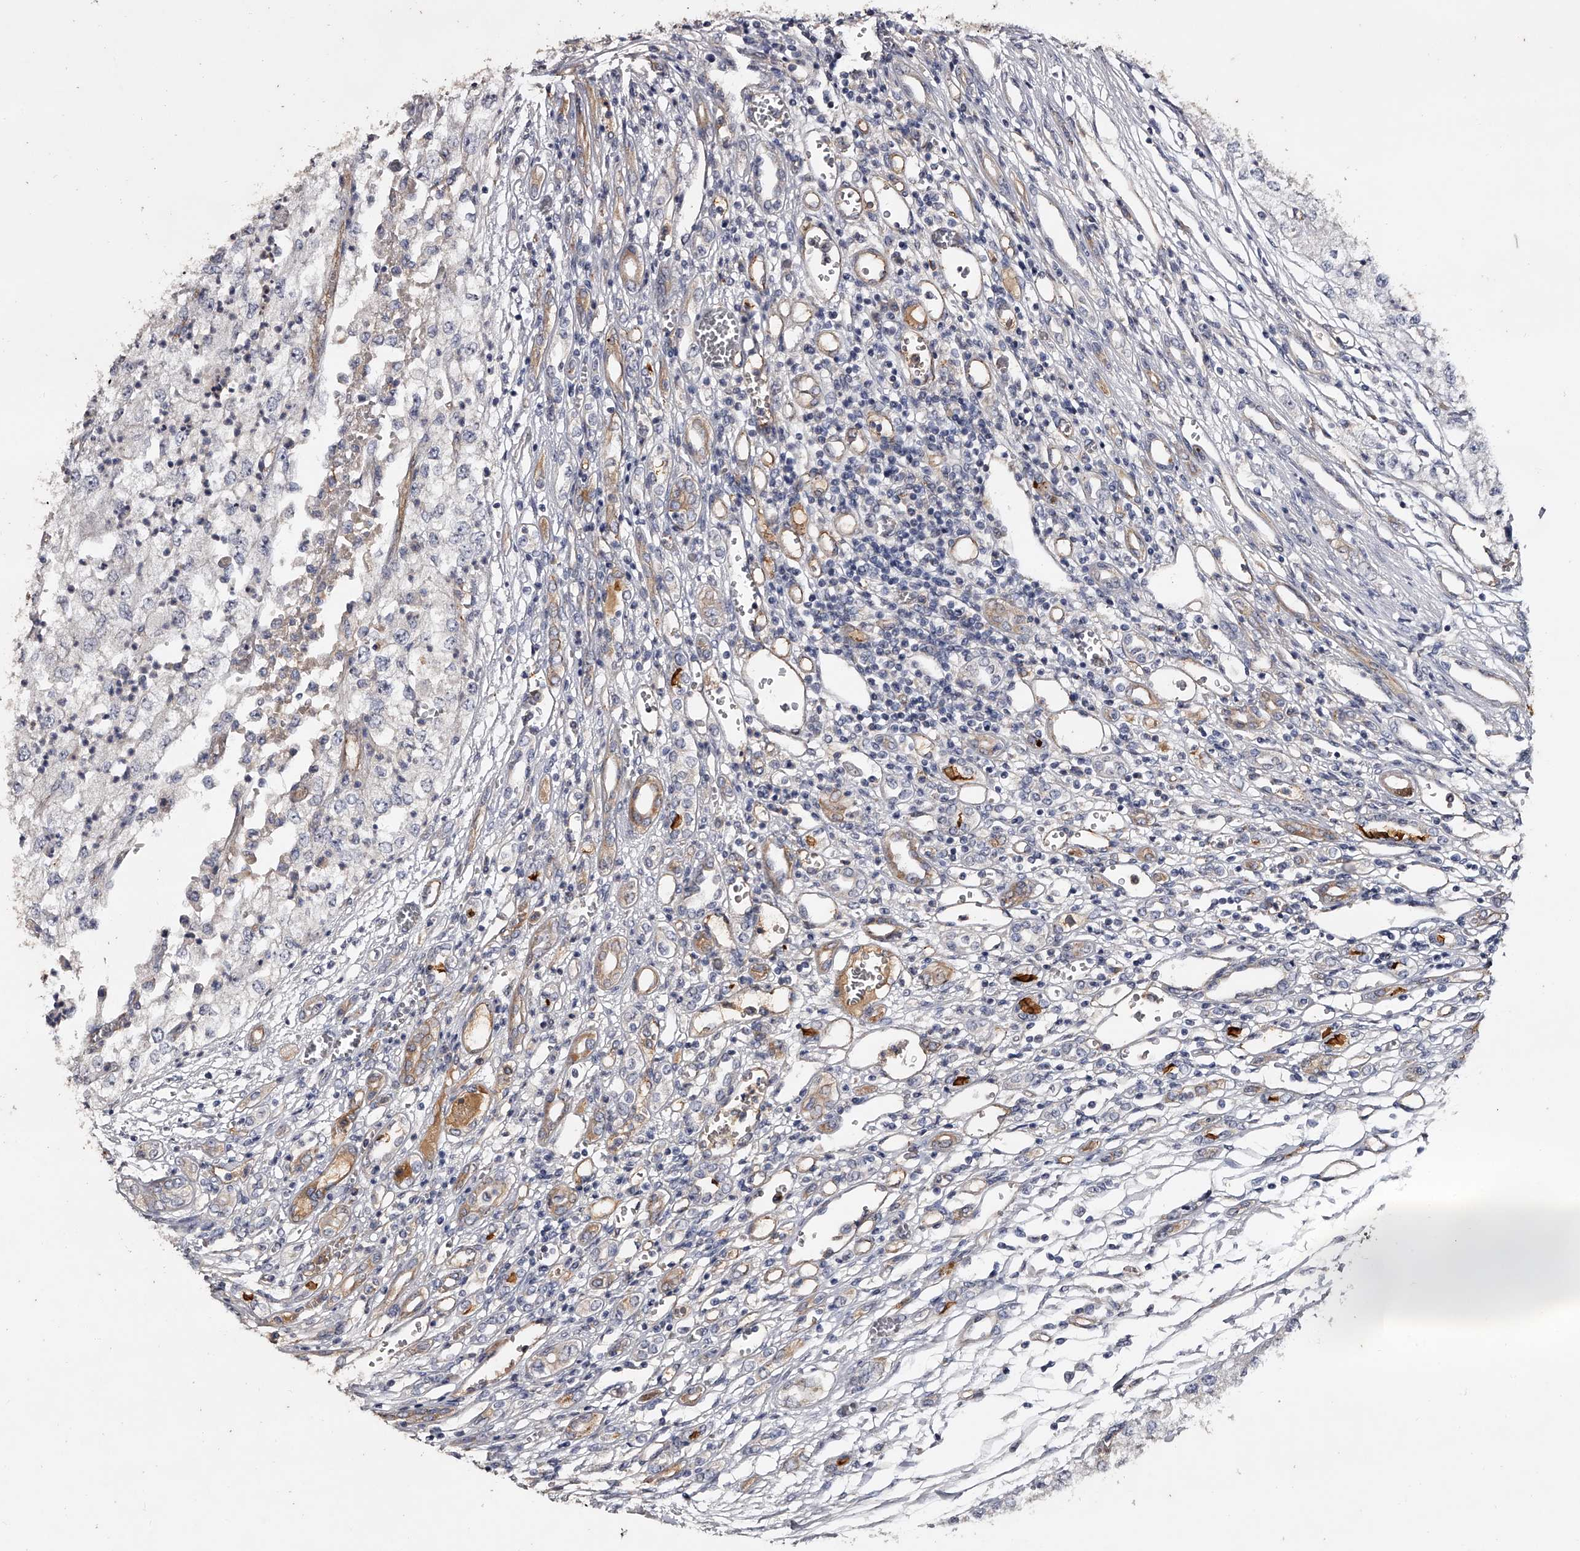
{"staining": {"intensity": "negative", "quantity": "none", "location": "none"}, "tissue": "renal cancer", "cell_type": "Tumor cells", "image_type": "cancer", "snomed": [{"axis": "morphology", "description": "Adenocarcinoma, NOS"}, {"axis": "topography", "description": "Kidney"}], "caption": "Immunohistochemistry (IHC) of human adenocarcinoma (renal) shows no positivity in tumor cells. Brightfield microscopy of immunohistochemistry stained with DAB (brown) and hematoxylin (blue), captured at high magnification.", "gene": "MDN1", "patient": {"sex": "female", "age": 54}}